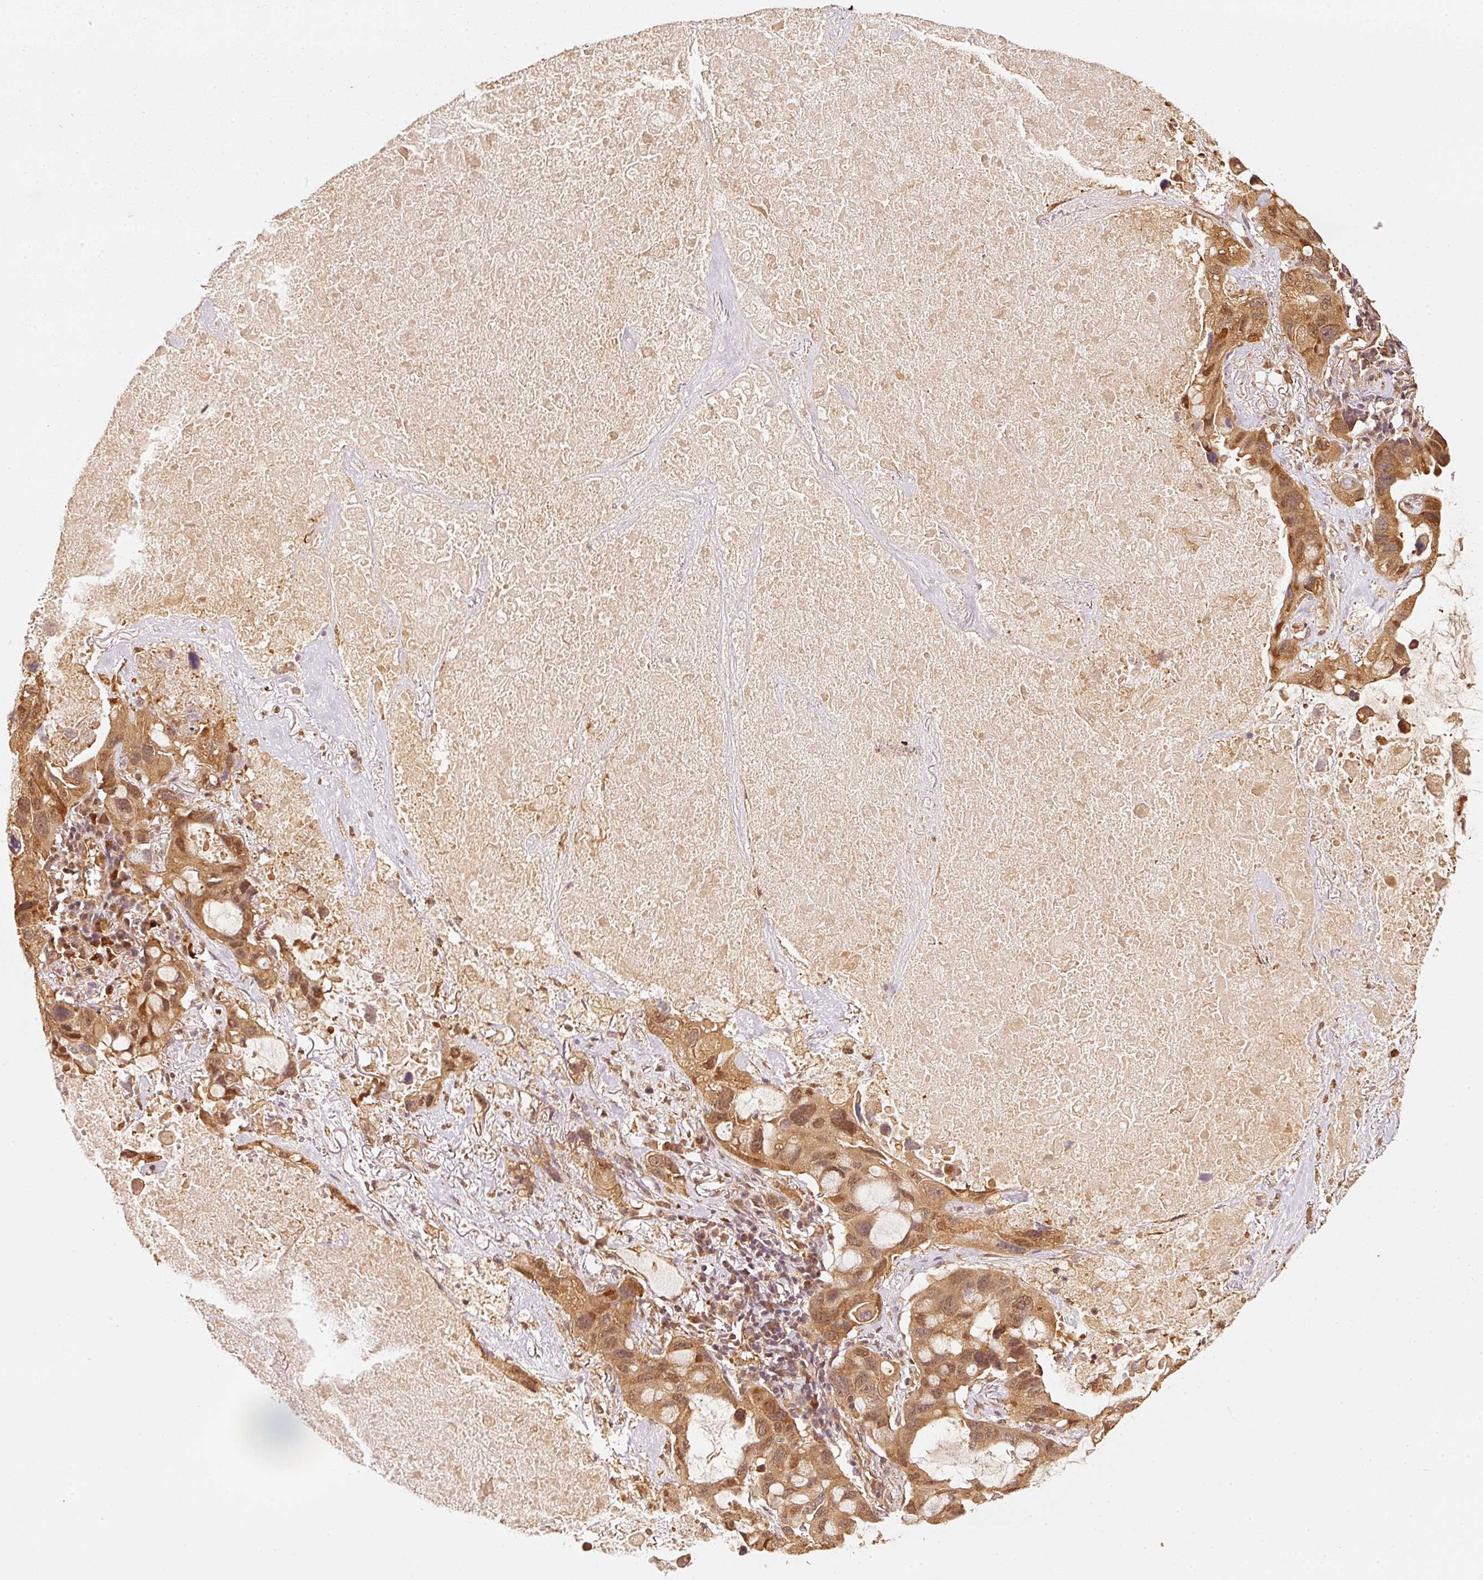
{"staining": {"intensity": "moderate", "quantity": ">75%", "location": "cytoplasmic/membranous,nuclear"}, "tissue": "lung cancer", "cell_type": "Tumor cells", "image_type": "cancer", "snomed": [{"axis": "morphology", "description": "Squamous cell carcinoma, NOS"}, {"axis": "topography", "description": "Lung"}], "caption": "A brown stain highlights moderate cytoplasmic/membranous and nuclear staining of a protein in human lung squamous cell carcinoma tumor cells.", "gene": "STAU1", "patient": {"sex": "female", "age": 73}}